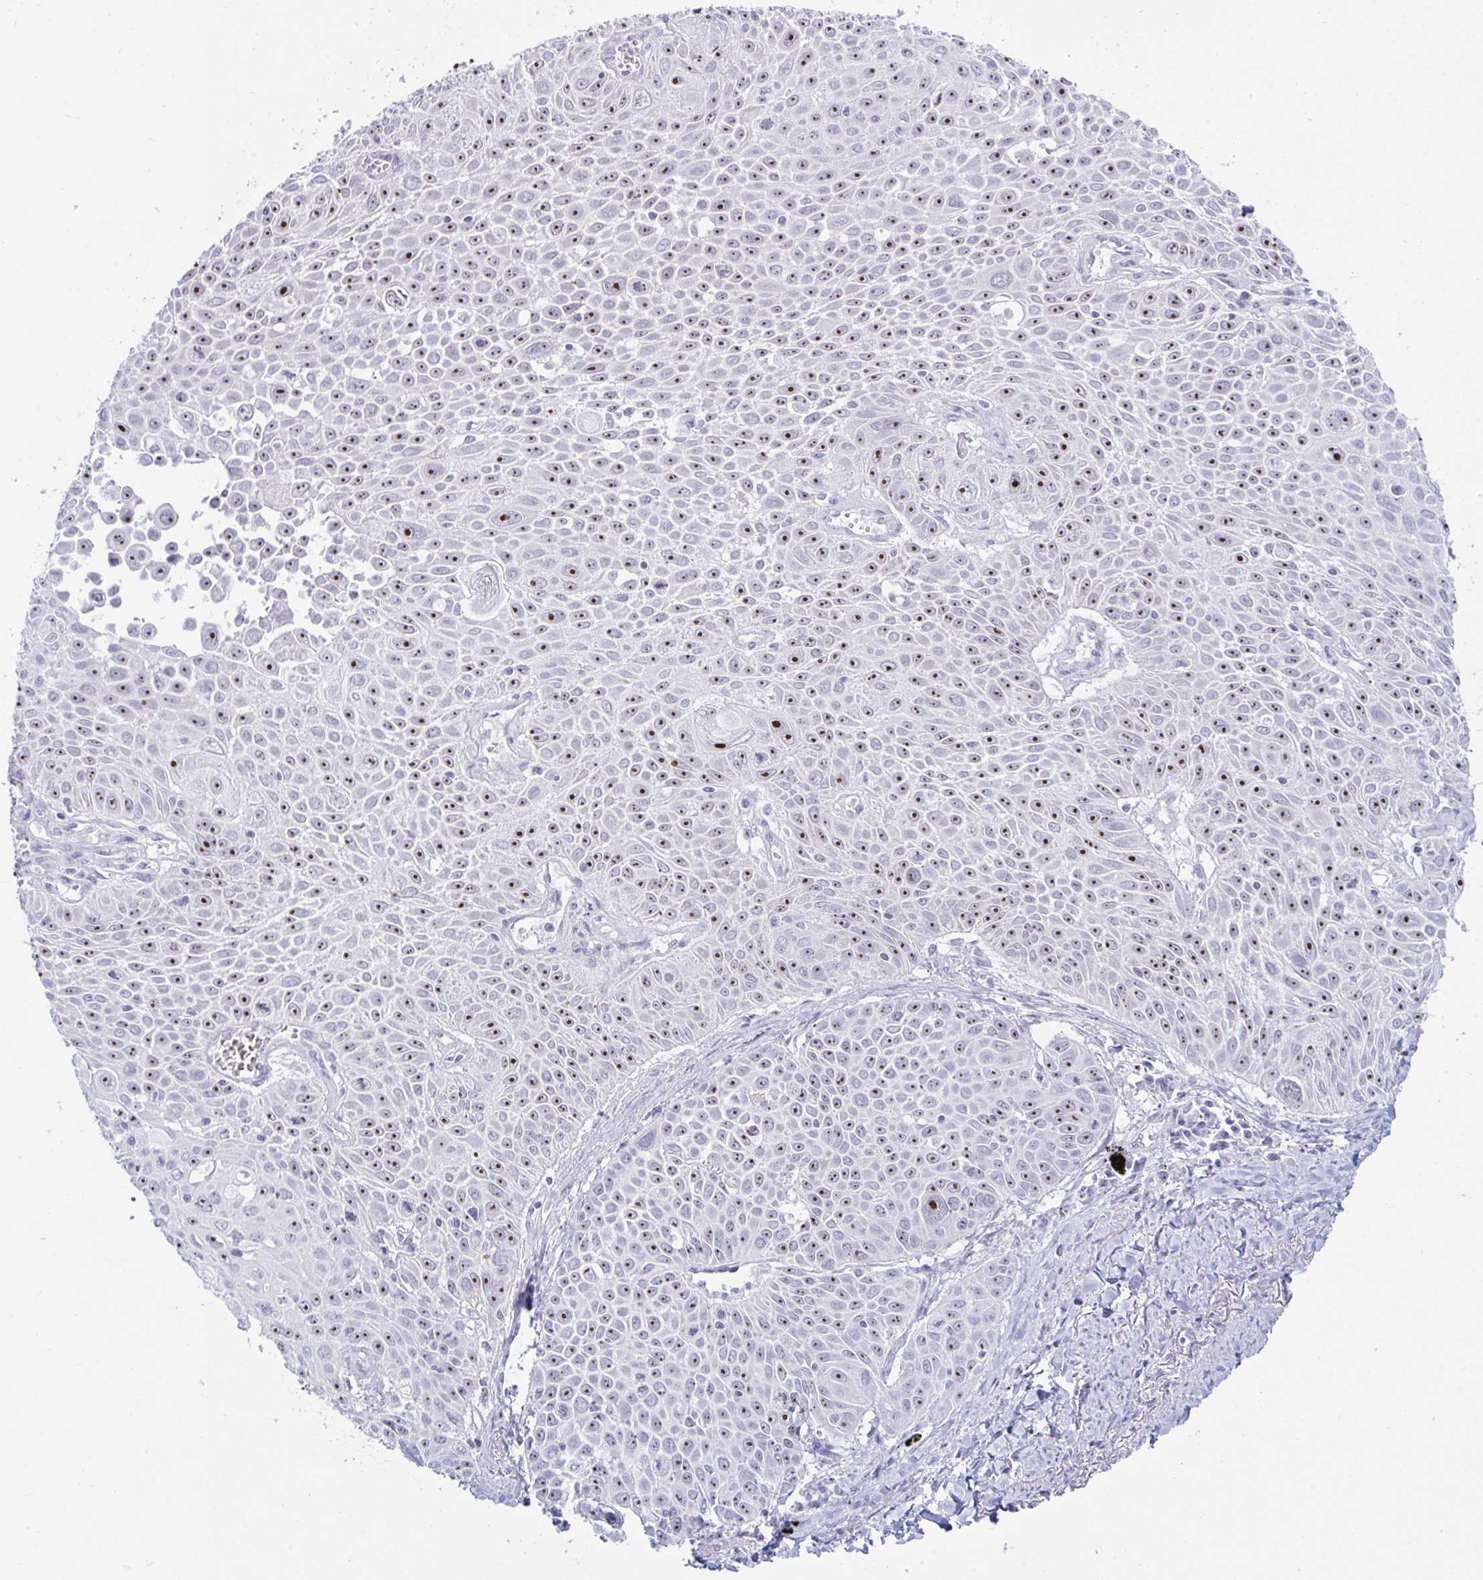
{"staining": {"intensity": "moderate", "quantity": ">75%", "location": "nuclear"}, "tissue": "lung cancer", "cell_type": "Tumor cells", "image_type": "cancer", "snomed": [{"axis": "morphology", "description": "Squamous cell carcinoma, NOS"}, {"axis": "morphology", "description": "Squamous cell carcinoma, metastatic, NOS"}, {"axis": "topography", "description": "Lymph node"}, {"axis": "topography", "description": "Lung"}], "caption": "Human lung cancer (metastatic squamous cell carcinoma) stained with a protein marker reveals moderate staining in tumor cells.", "gene": "NOP10", "patient": {"sex": "female", "age": 62}}